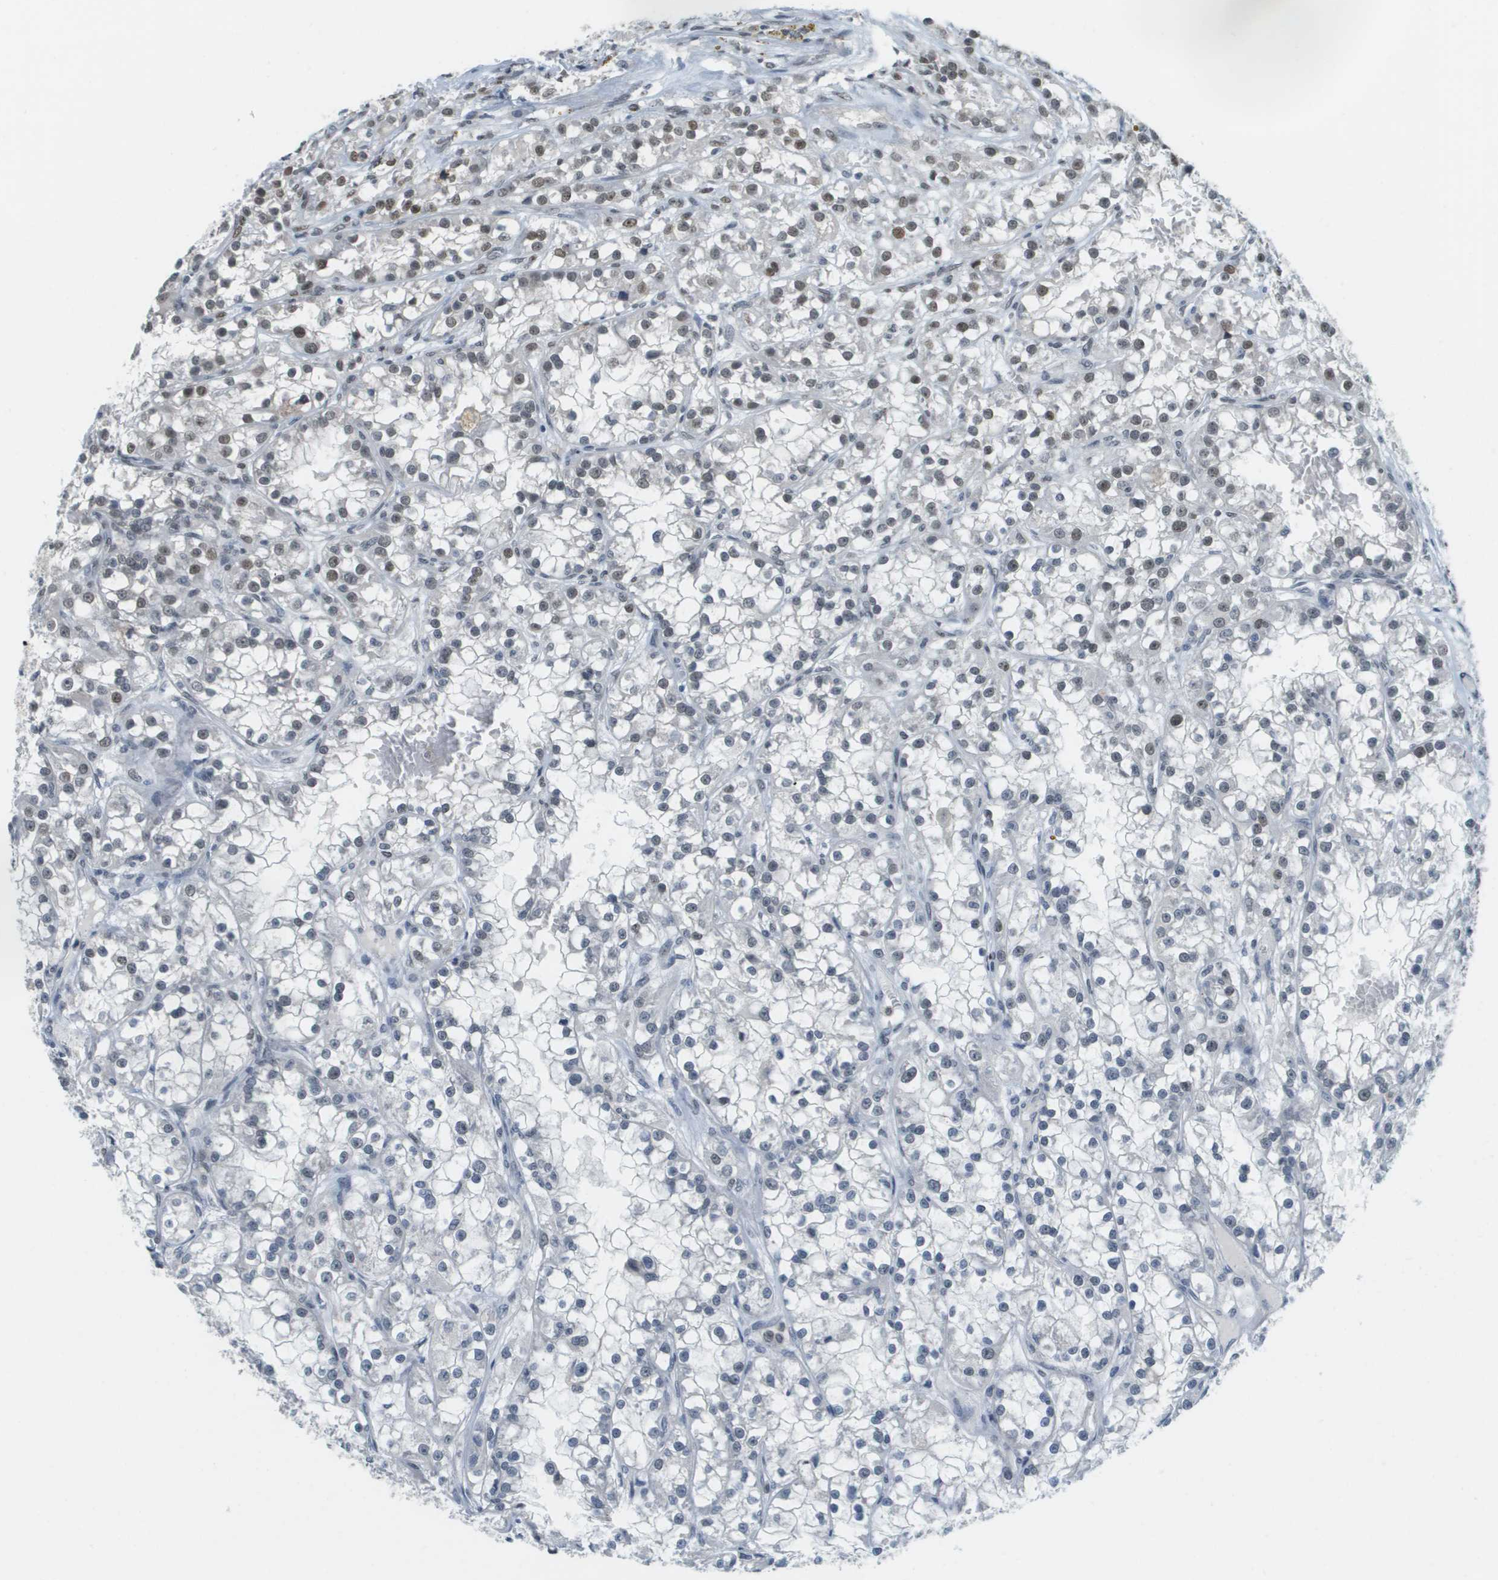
{"staining": {"intensity": "moderate", "quantity": "<25%", "location": "nuclear"}, "tissue": "renal cancer", "cell_type": "Tumor cells", "image_type": "cancer", "snomed": [{"axis": "morphology", "description": "Adenocarcinoma, NOS"}, {"axis": "topography", "description": "Kidney"}], "caption": "Renal adenocarcinoma tissue shows moderate nuclear staining in about <25% of tumor cells", "gene": "CBX5", "patient": {"sex": "female", "age": 52}}